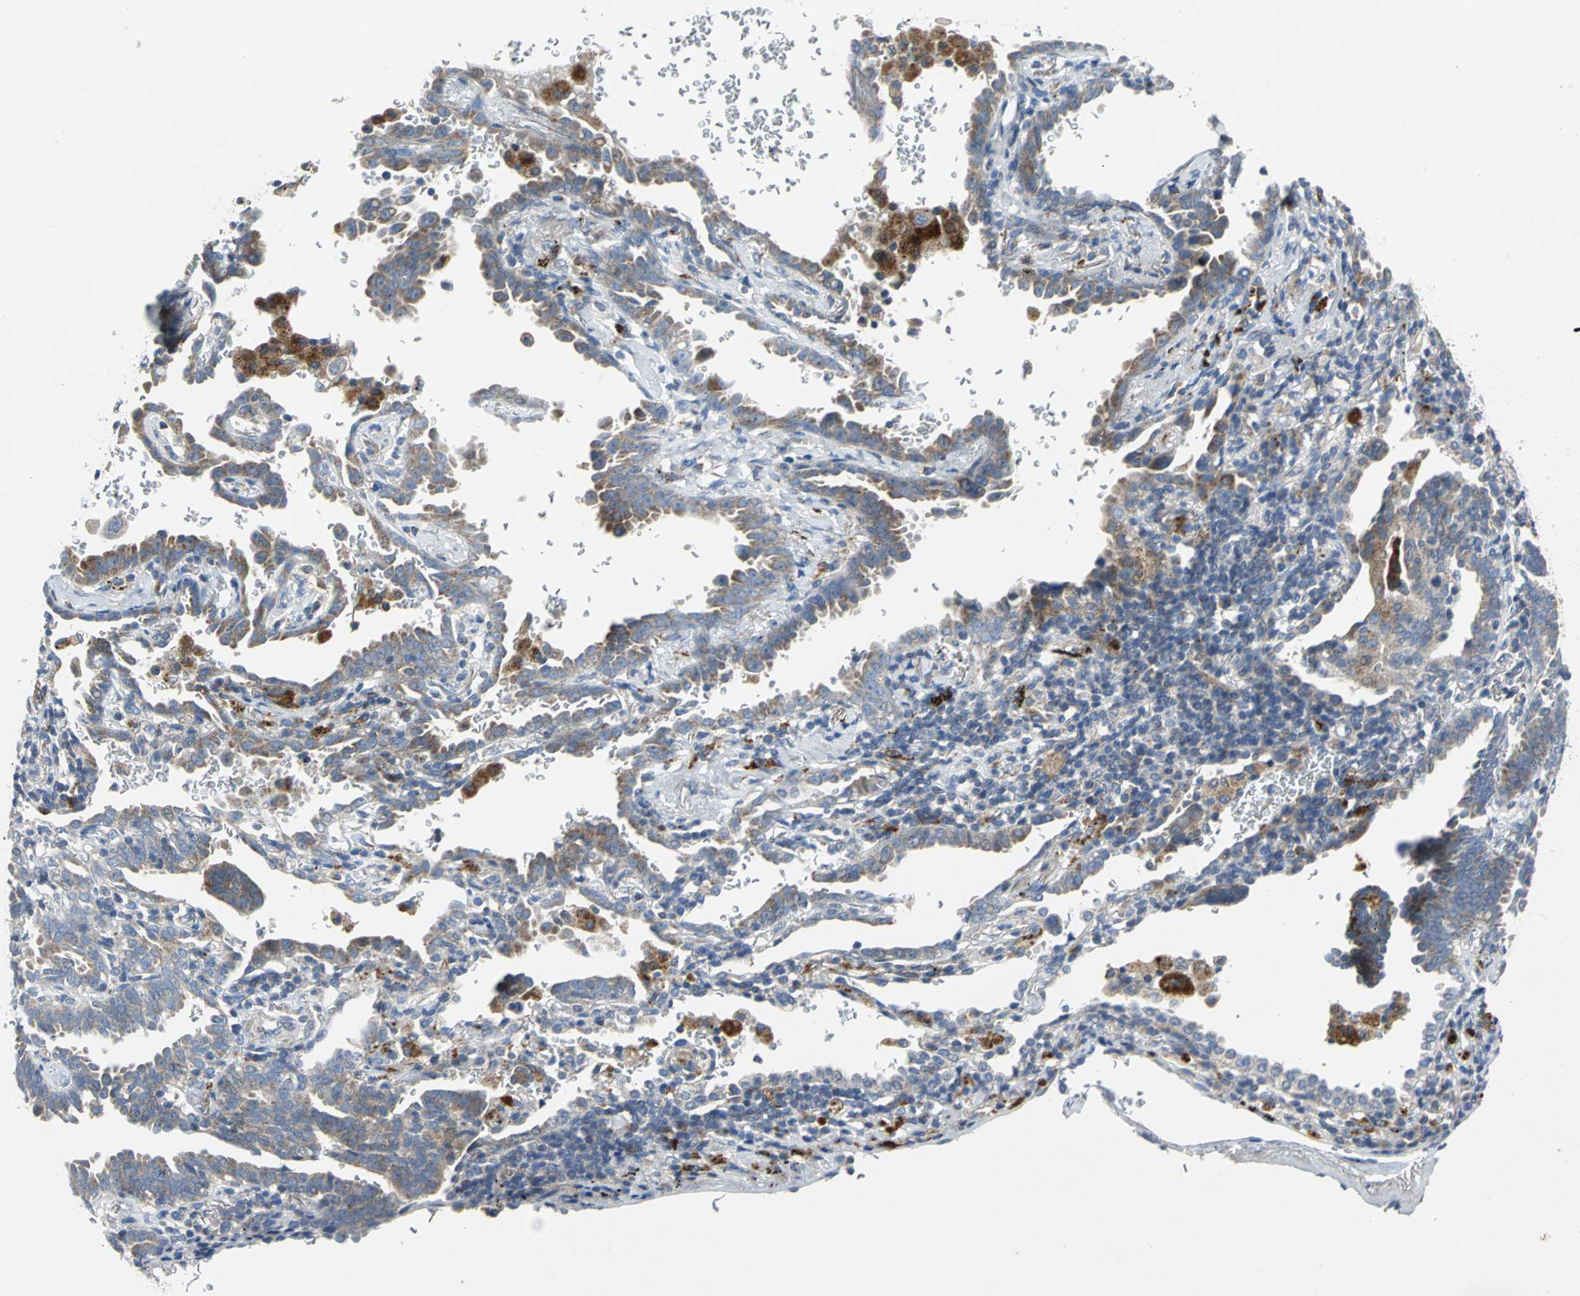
{"staining": {"intensity": "moderate", "quantity": ">75%", "location": "cytoplasmic/membranous"}, "tissue": "lung cancer", "cell_type": "Tumor cells", "image_type": "cancer", "snomed": [{"axis": "morphology", "description": "Adenocarcinoma, NOS"}, {"axis": "topography", "description": "Lung"}], "caption": "Immunohistochemical staining of human adenocarcinoma (lung) demonstrates medium levels of moderate cytoplasmic/membranous staining in about >75% of tumor cells. The protein is stained brown, and the nuclei are stained in blue (DAB (3,3'-diaminobenzidine) IHC with brightfield microscopy, high magnification).", "gene": "SPPL2B", "patient": {"sex": "female", "age": 64}}